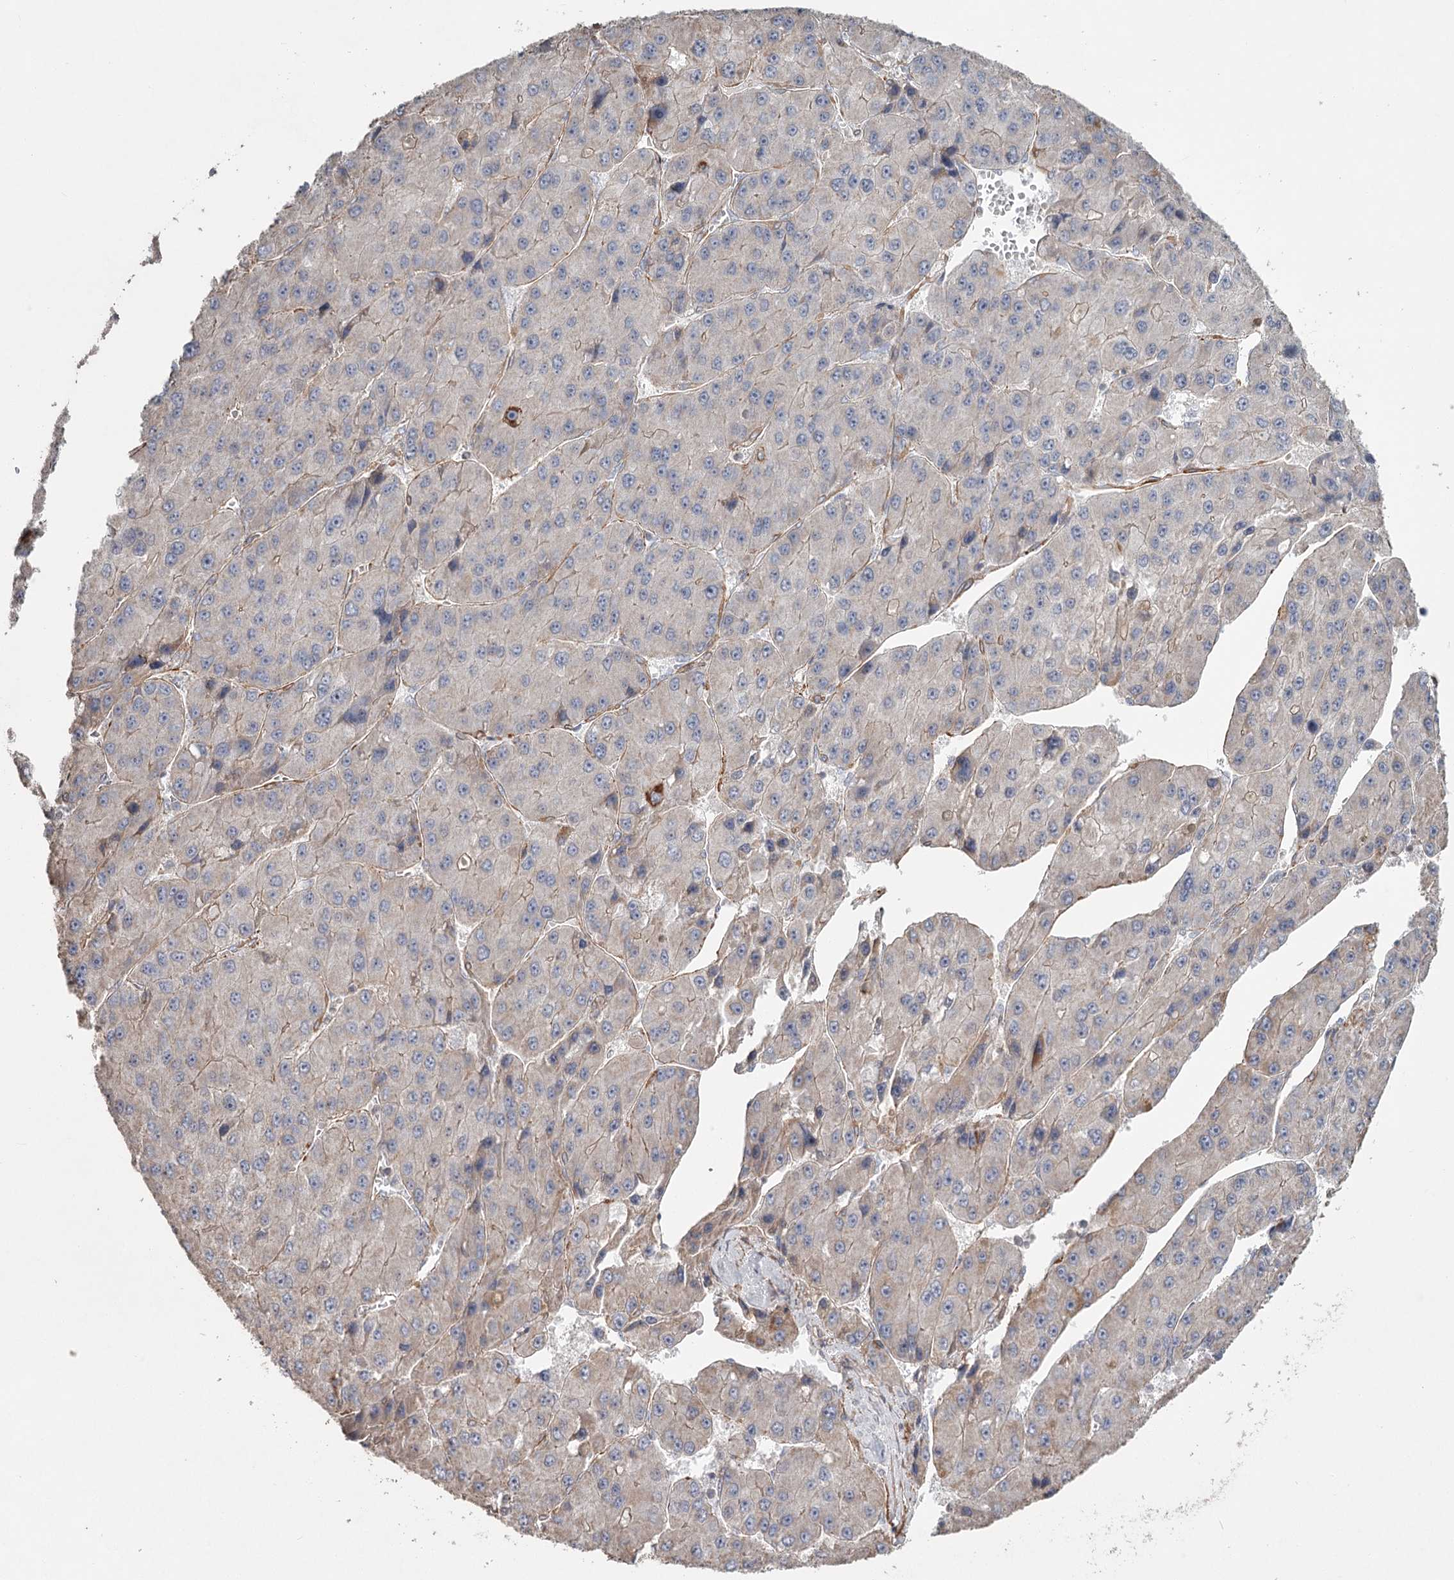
{"staining": {"intensity": "negative", "quantity": "none", "location": "none"}, "tissue": "liver cancer", "cell_type": "Tumor cells", "image_type": "cancer", "snomed": [{"axis": "morphology", "description": "Carcinoma, Hepatocellular, NOS"}, {"axis": "topography", "description": "Liver"}], "caption": "Immunohistochemistry (IHC) photomicrograph of neoplastic tissue: human liver cancer (hepatocellular carcinoma) stained with DAB (3,3'-diaminobenzidine) shows no significant protein positivity in tumor cells.", "gene": "DHRS9", "patient": {"sex": "female", "age": 73}}